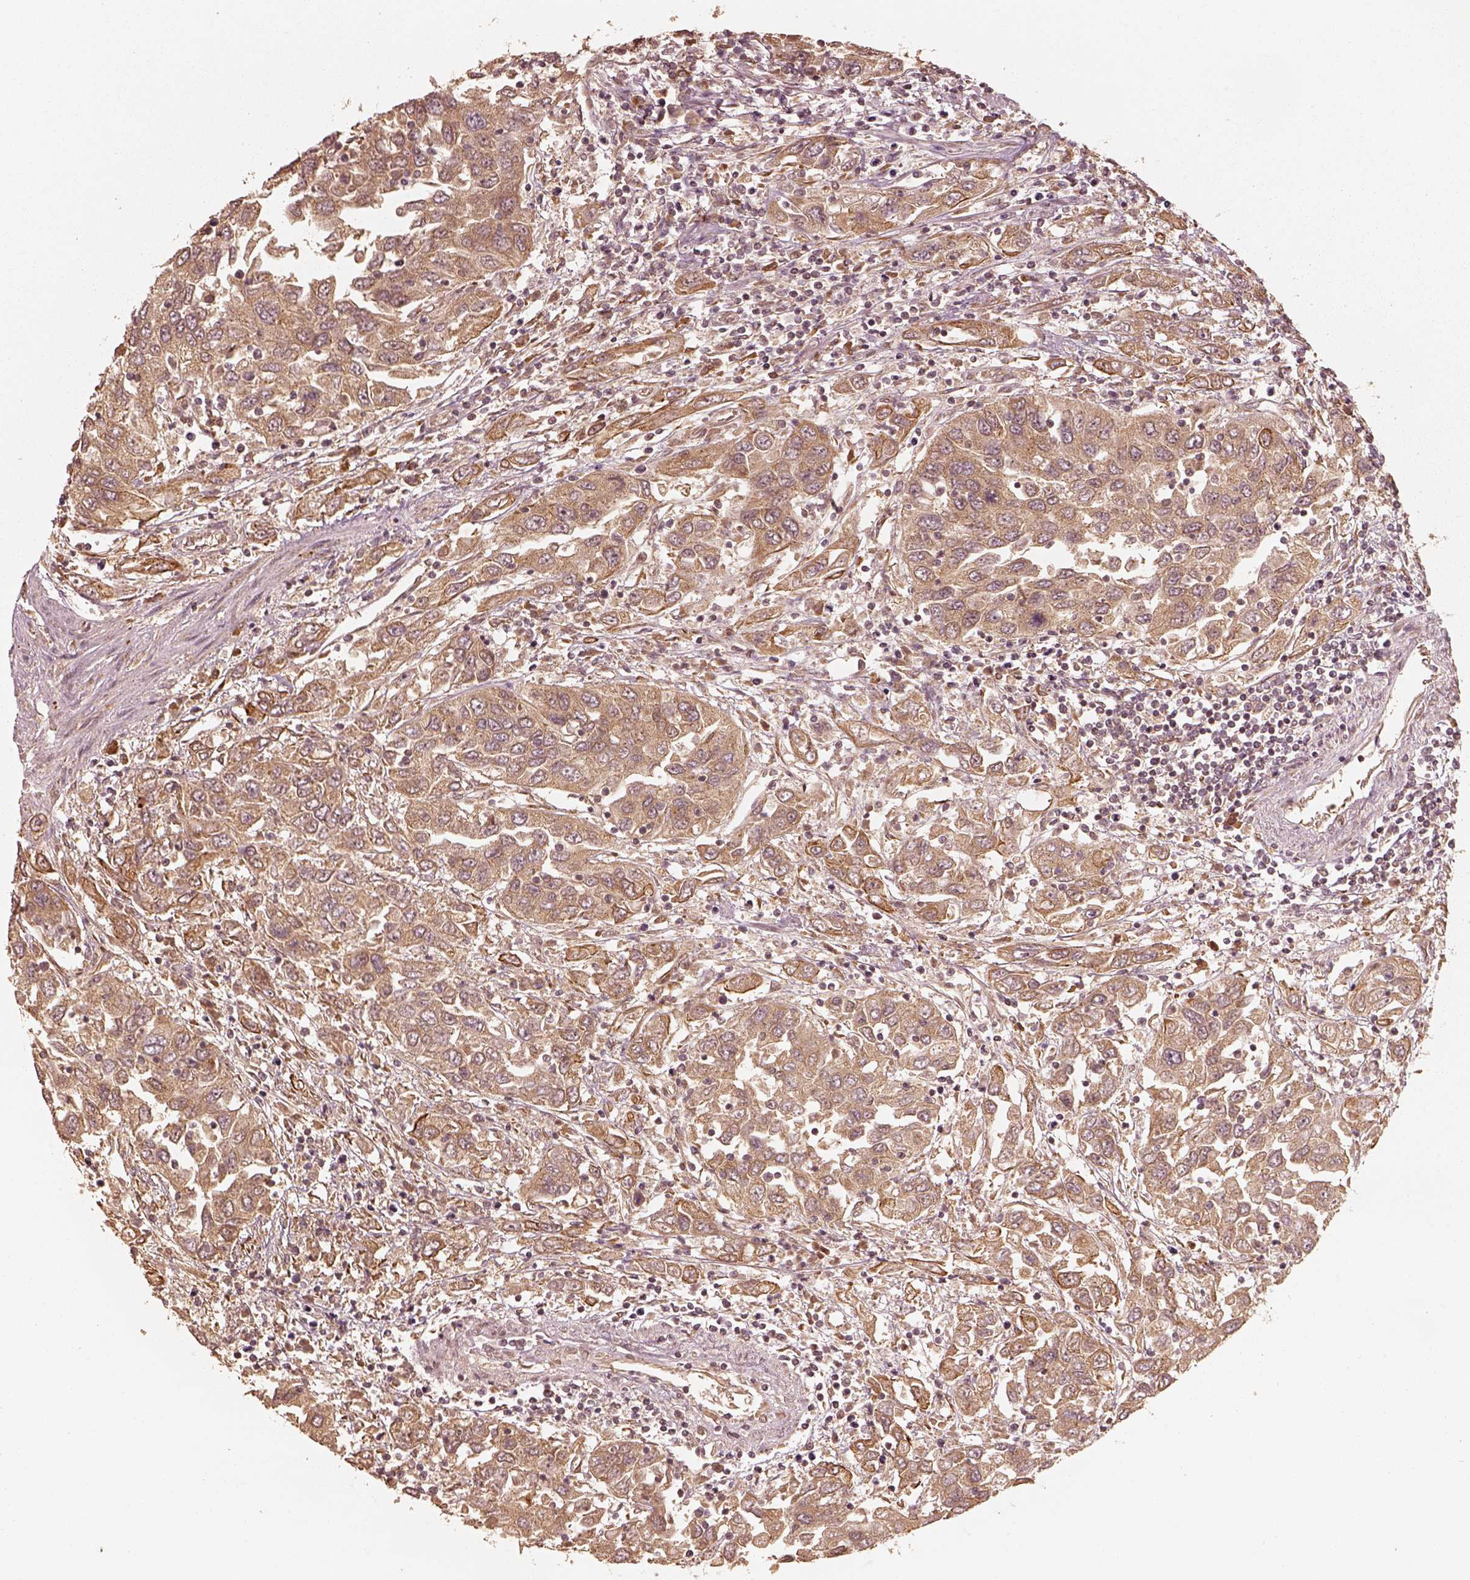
{"staining": {"intensity": "moderate", "quantity": "<25%", "location": "cytoplasmic/membranous"}, "tissue": "urothelial cancer", "cell_type": "Tumor cells", "image_type": "cancer", "snomed": [{"axis": "morphology", "description": "Urothelial carcinoma, High grade"}, {"axis": "topography", "description": "Urinary bladder"}], "caption": "Brown immunohistochemical staining in urothelial cancer displays moderate cytoplasmic/membranous staining in approximately <25% of tumor cells.", "gene": "DNAJC25", "patient": {"sex": "male", "age": 76}}